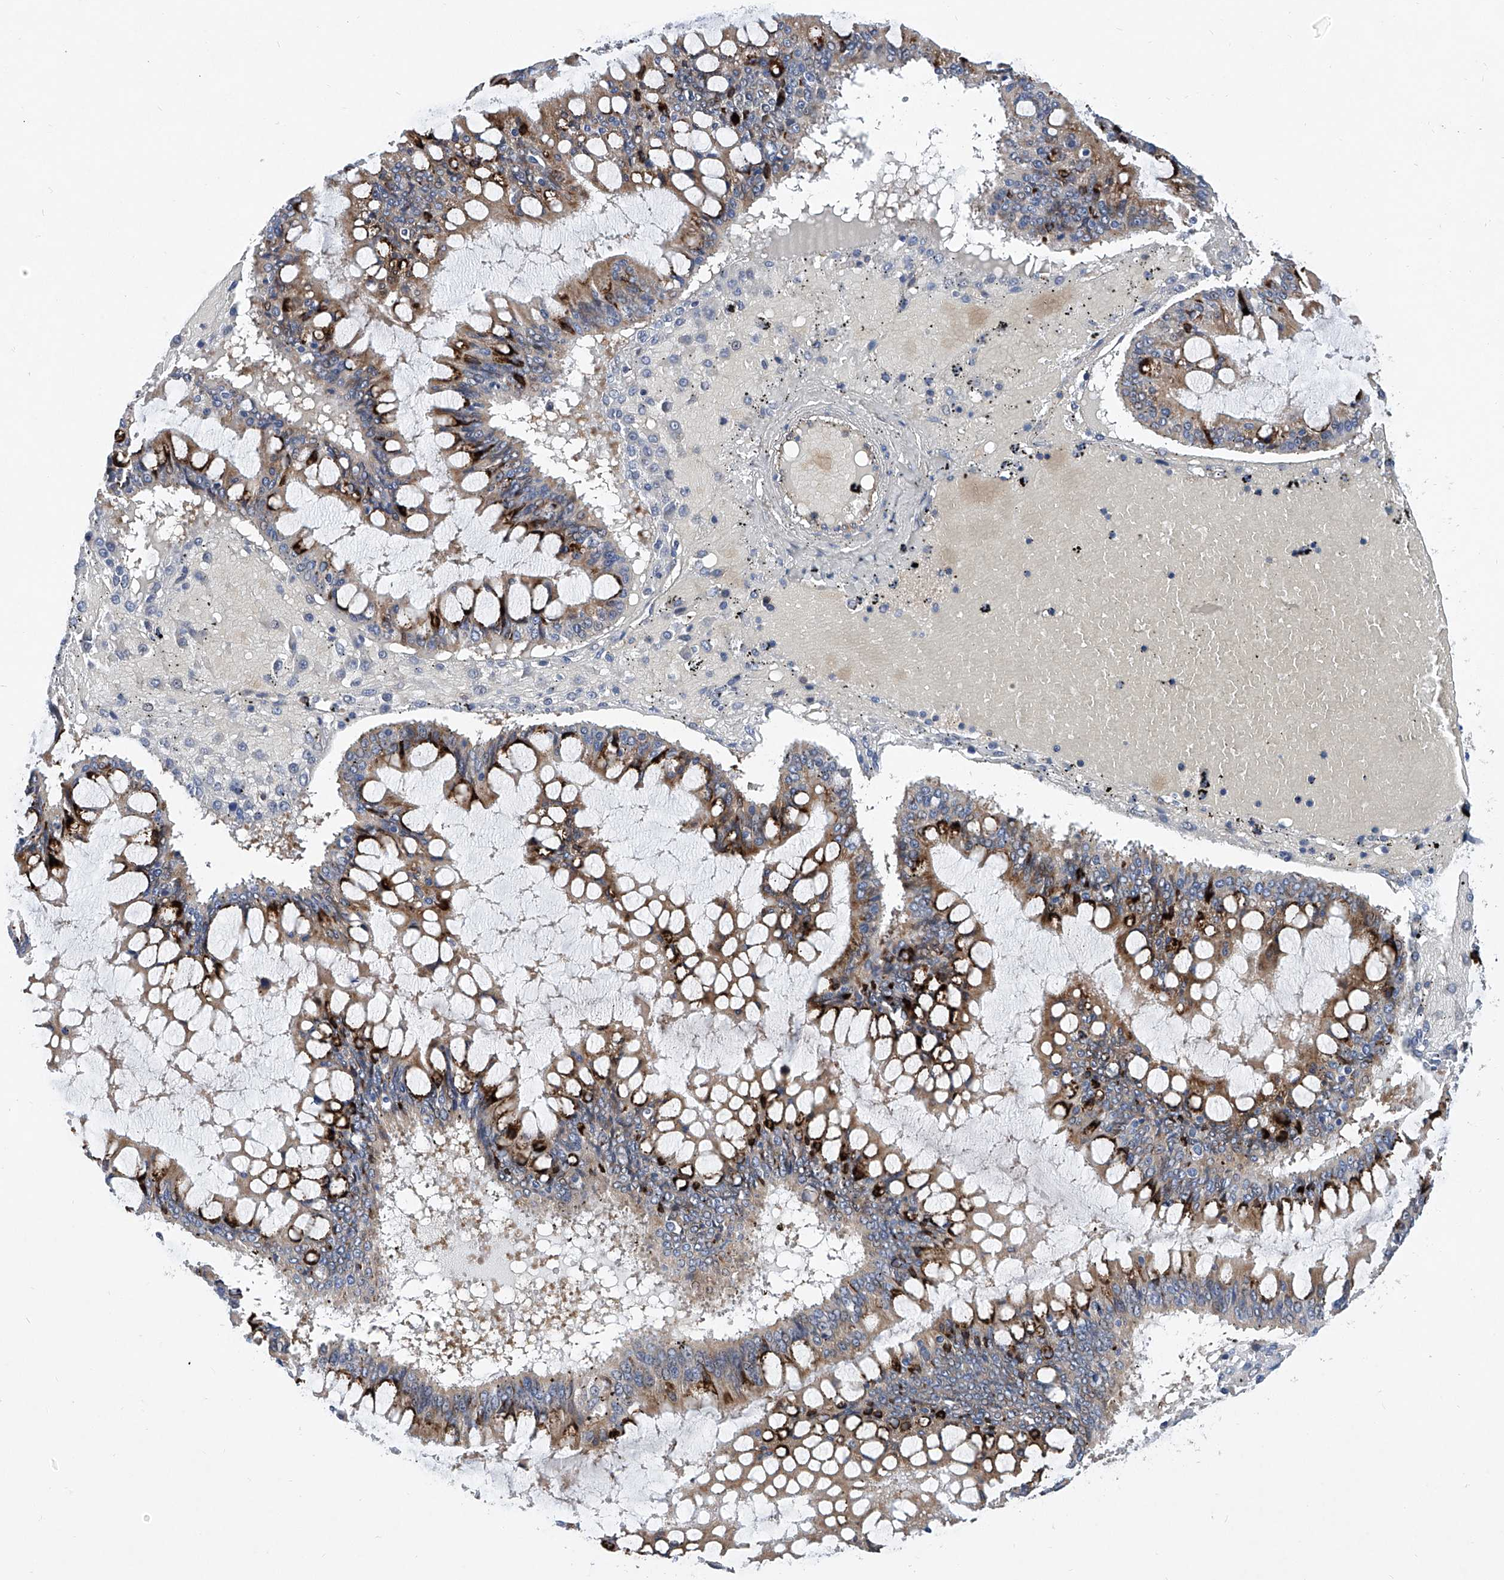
{"staining": {"intensity": "moderate", "quantity": ">75%", "location": "cytoplasmic/membranous"}, "tissue": "ovarian cancer", "cell_type": "Tumor cells", "image_type": "cancer", "snomed": [{"axis": "morphology", "description": "Cystadenocarcinoma, mucinous, NOS"}, {"axis": "topography", "description": "Ovary"}], "caption": "This image reveals immunohistochemistry staining of ovarian cancer, with medium moderate cytoplasmic/membranous staining in about >75% of tumor cells.", "gene": "TRIM38", "patient": {"sex": "female", "age": 73}}